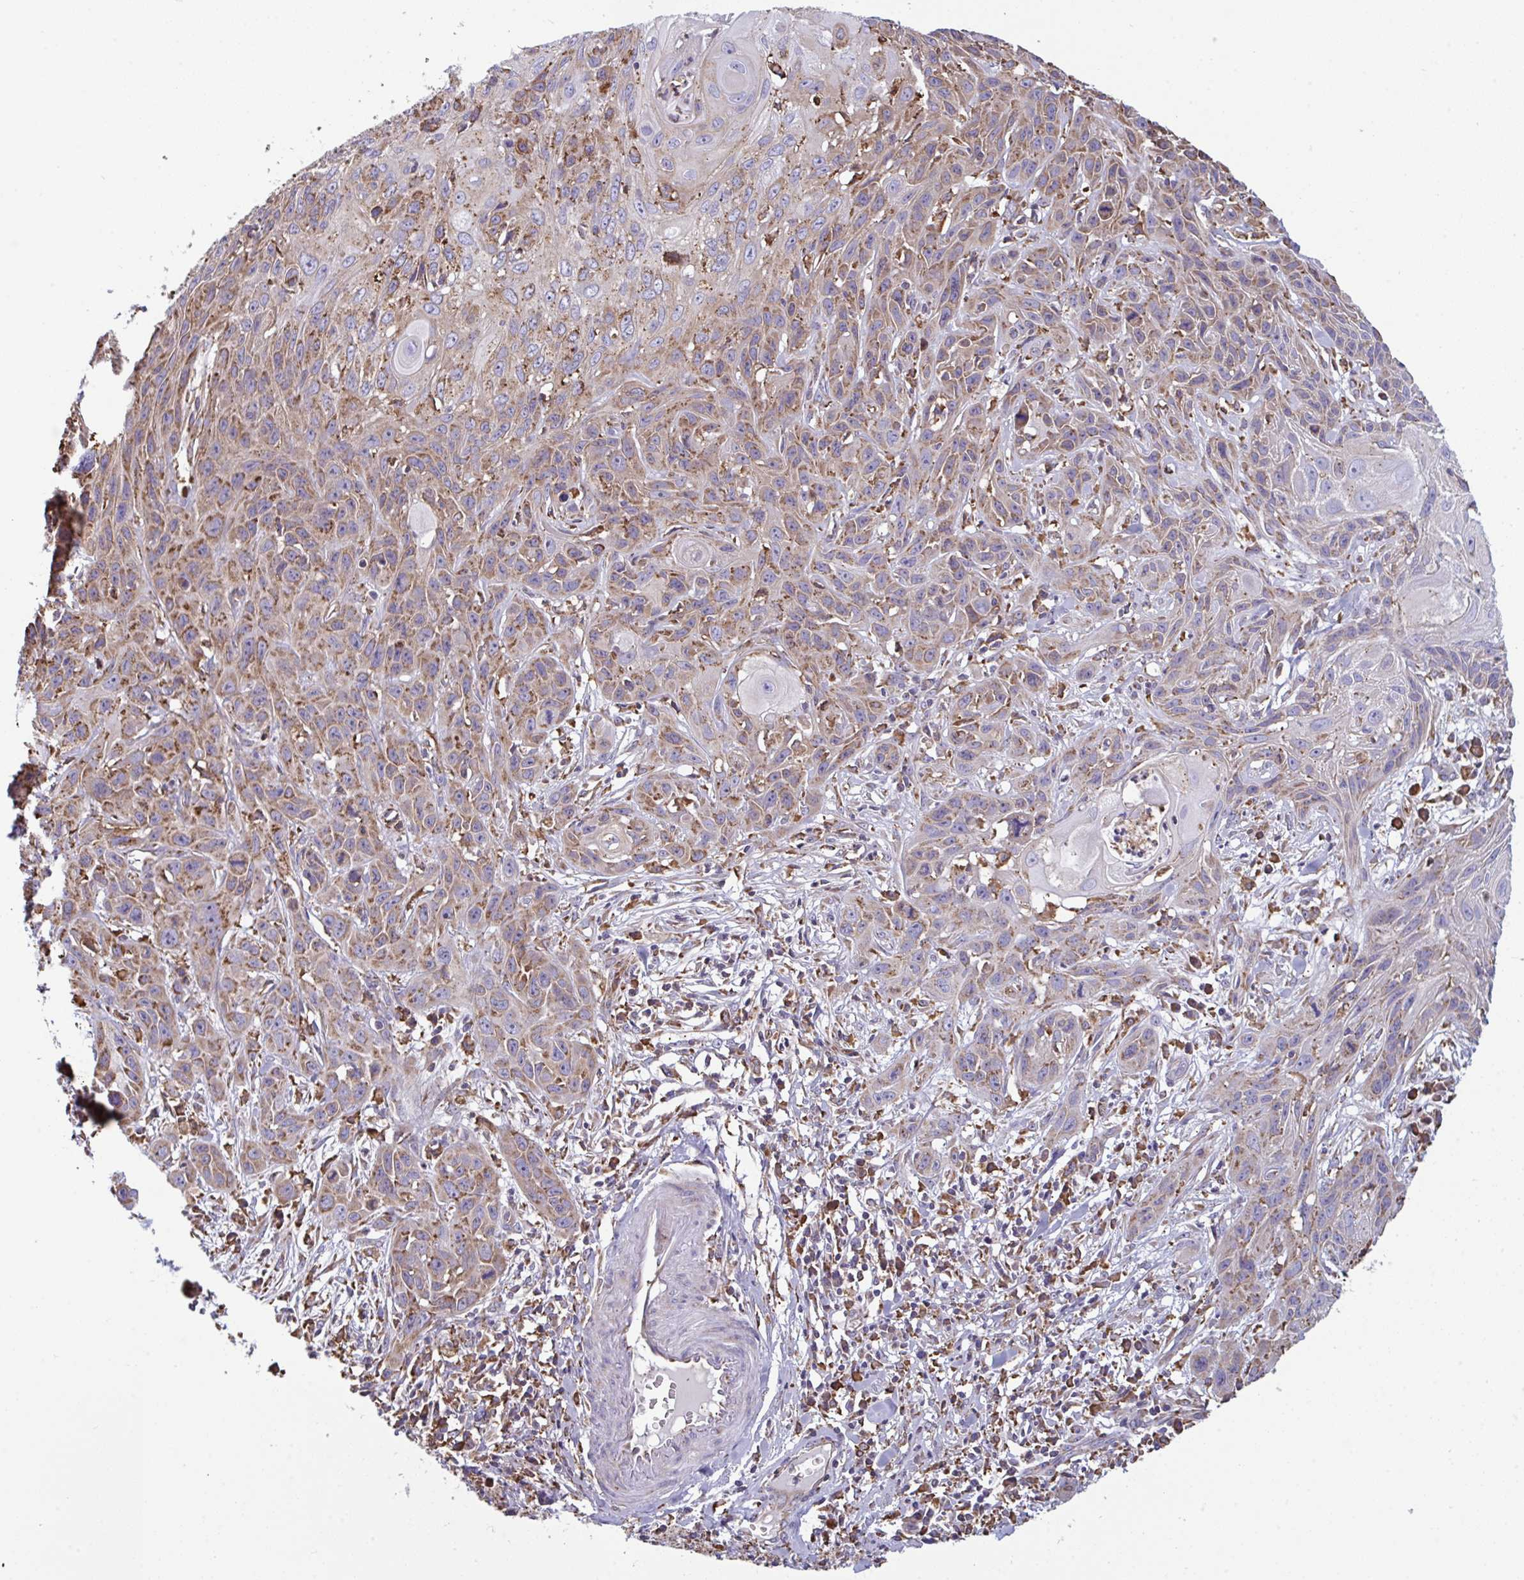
{"staining": {"intensity": "moderate", "quantity": "25%-75%", "location": "cytoplasmic/membranous"}, "tissue": "skin cancer", "cell_type": "Tumor cells", "image_type": "cancer", "snomed": [{"axis": "morphology", "description": "Squamous cell carcinoma, NOS"}, {"axis": "topography", "description": "Skin"}, {"axis": "topography", "description": "Vulva"}], "caption": "Protein expression by immunohistochemistry (IHC) shows moderate cytoplasmic/membranous expression in approximately 25%-75% of tumor cells in skin cancer.", "gene": "MYMK", "patient": {"sex": "female", "age": 83}}